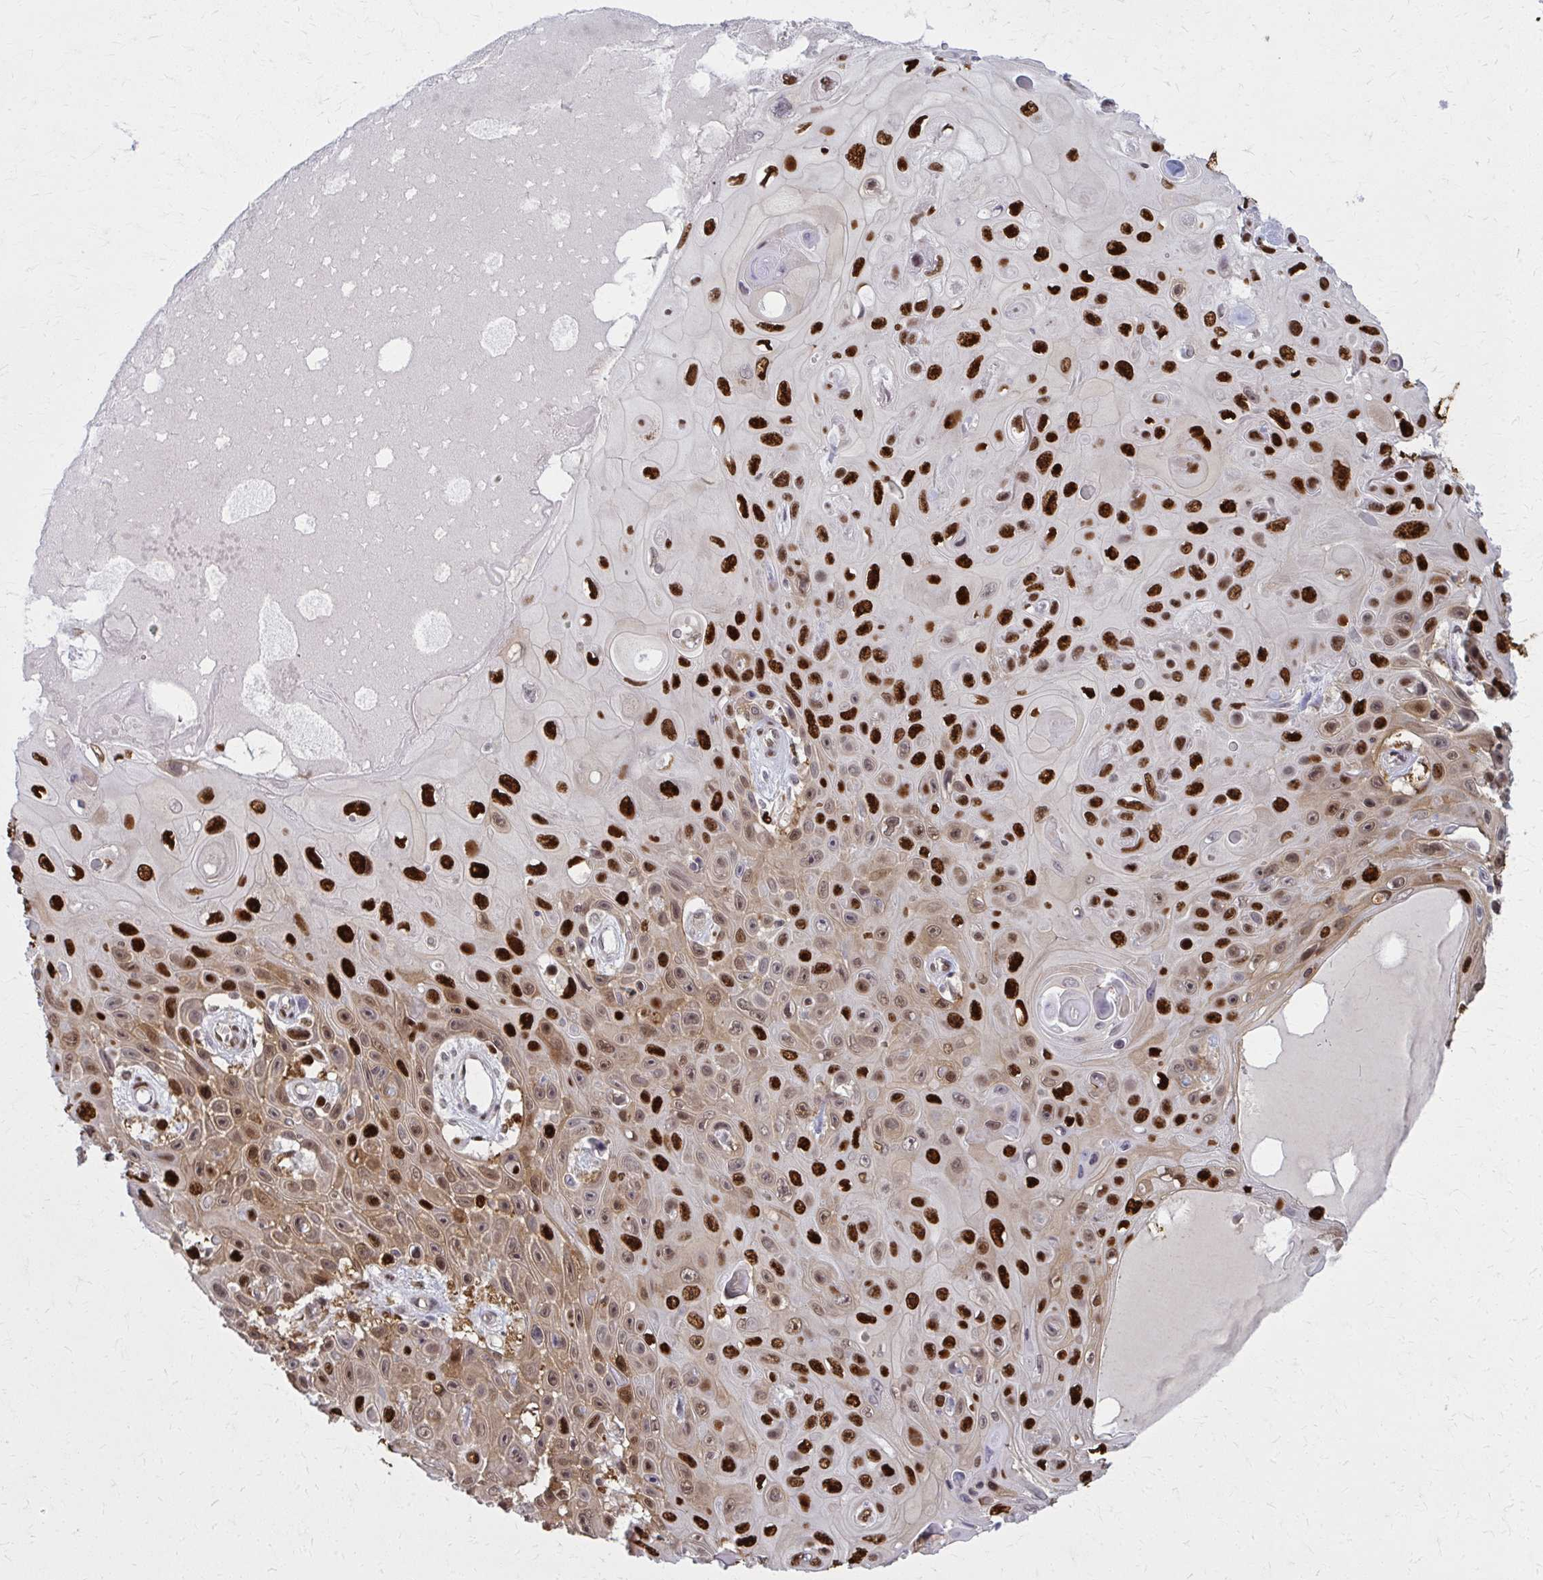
{"staining": {"intensity": "strong", "quantity": ">75%", "location": "cytoplasmic/membranous,nuclear"}, "tissue": "skin cancer", "cell_type": "Tumor cells", "image_type": "cancer", "snomed": [{"axis": "morphology", "description": "Squamous cell carcinoma, NOS"}, {"axis": "topography", "description": "Skin"}], "caption": "Strong cytoplasmic/membranous and nuclear staining is appreciated in approximately >75% of tumor cells in skin cancer.", "gene": "ZNF559", "patient": {"sex": "male", "age": 82}}